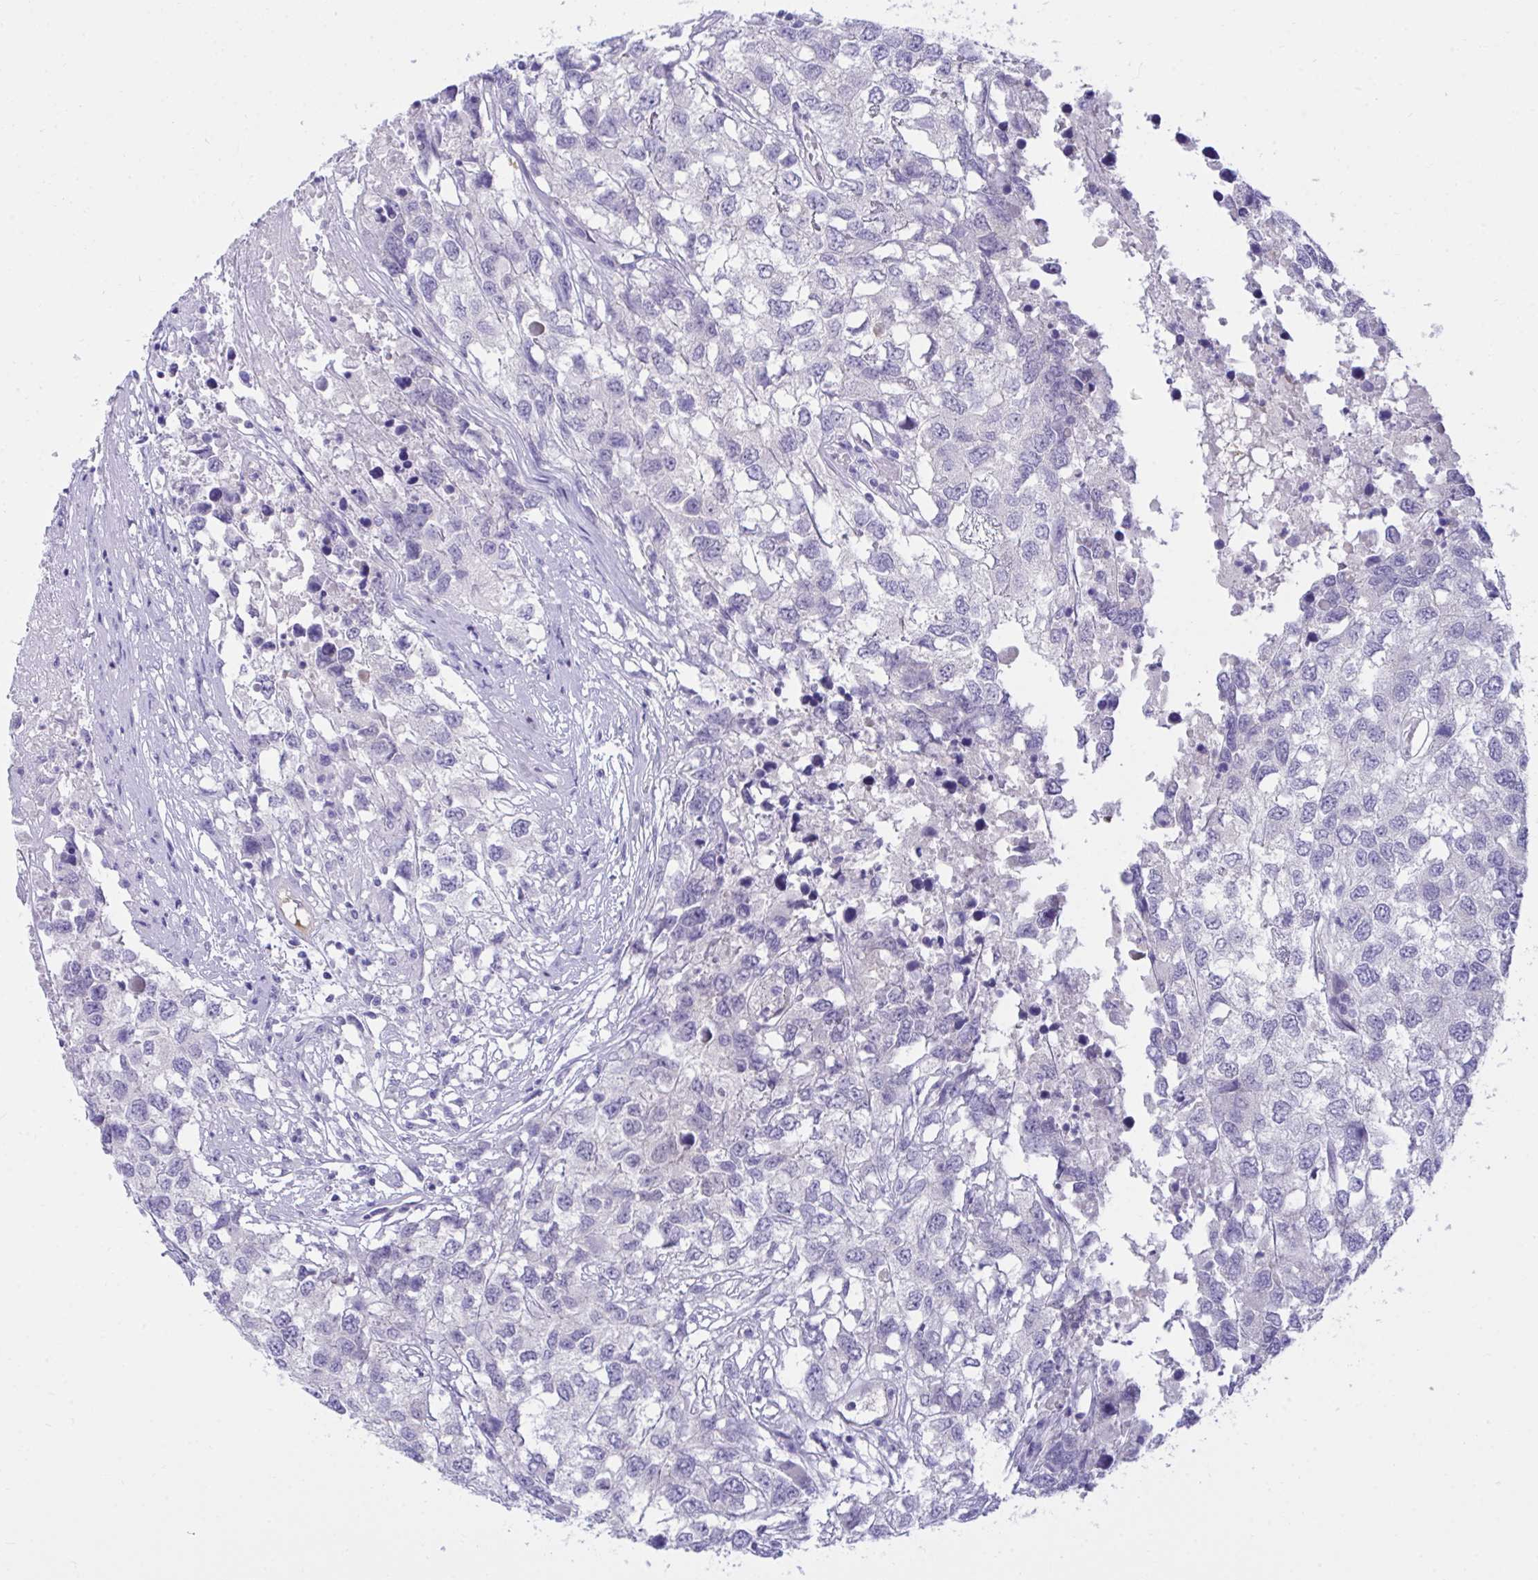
{"staining": {"intensity": "negative", "quantity": "none", "location": "none"}, "tissue": "testis cancer", "cell_type": "Tumor cells", "image_type": "cancer", "snomed": [{"axis": "morphology", "description": "Carcinoma, Embryonal, NOS"}, {"axis": "topography", "description": "Testis"}], "caption": "Immunohistochemistry (IHC) micrograph of human embryonal carcinoma (testis) stained for a protein (brown), which shows no positivity in tumor cells.", "gene": "PGM2L1", "patient": {"sex": "male", "age": 83}}